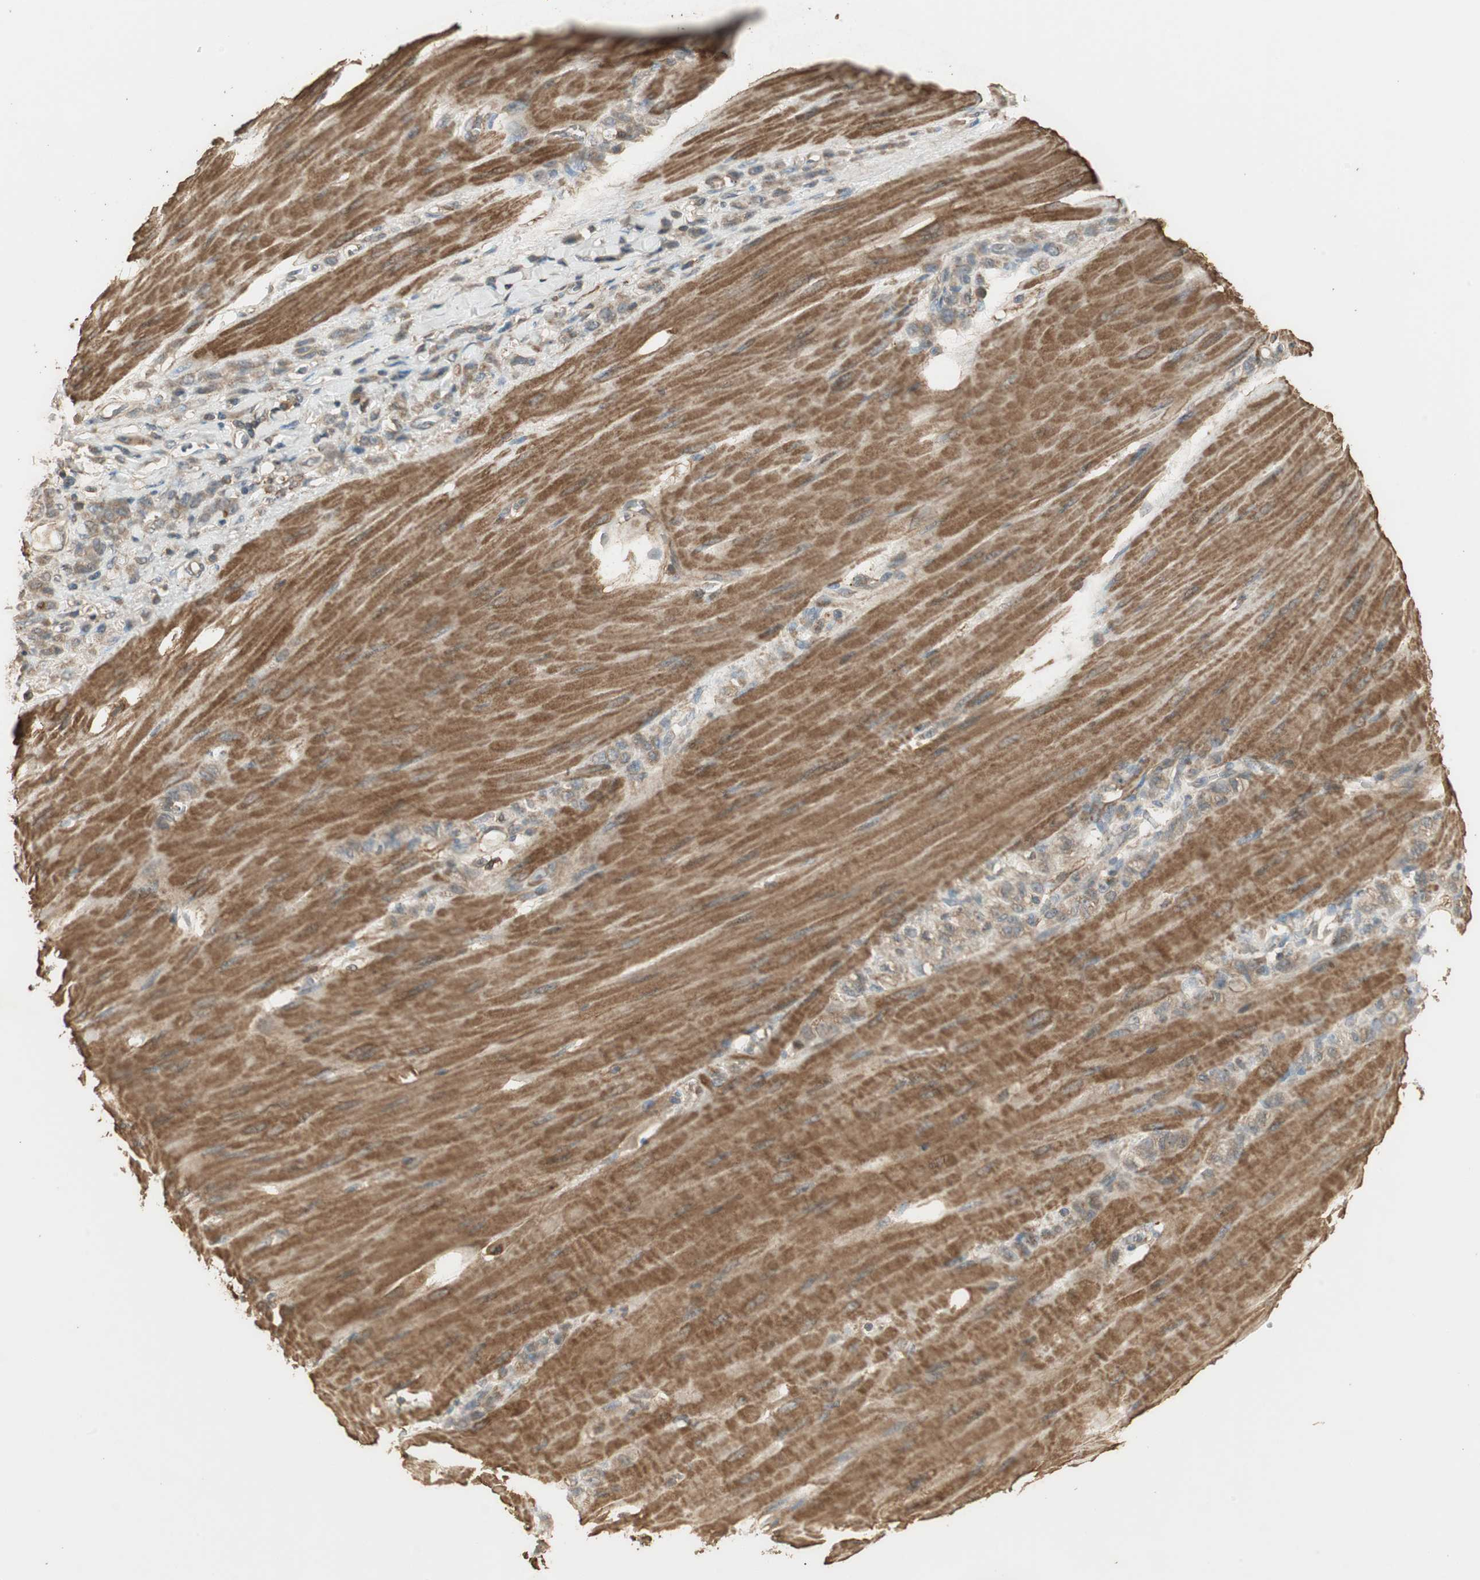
{"staining": {"intensity": "moderate", "quantity": "25%-75%", "location": "cytoplasmic/membranous"}, "tissue": "stomach cancer", "cell_type": "Tumor cells", "image_type": "cancer", "snomed": [{"axis": "morphology", "description": "Adenocarcinoma, NOS"}, {"axis": "topography", "description": "Stomach"}], "caption": "A photomicrograph of human stomach cancer (adenocarcinoma) stained for a protein shows moderate cytoplasmic/membranous brown staining in tumor cells.", "gene": "USP2", "patient": {"sex": "male", "age": 82}}